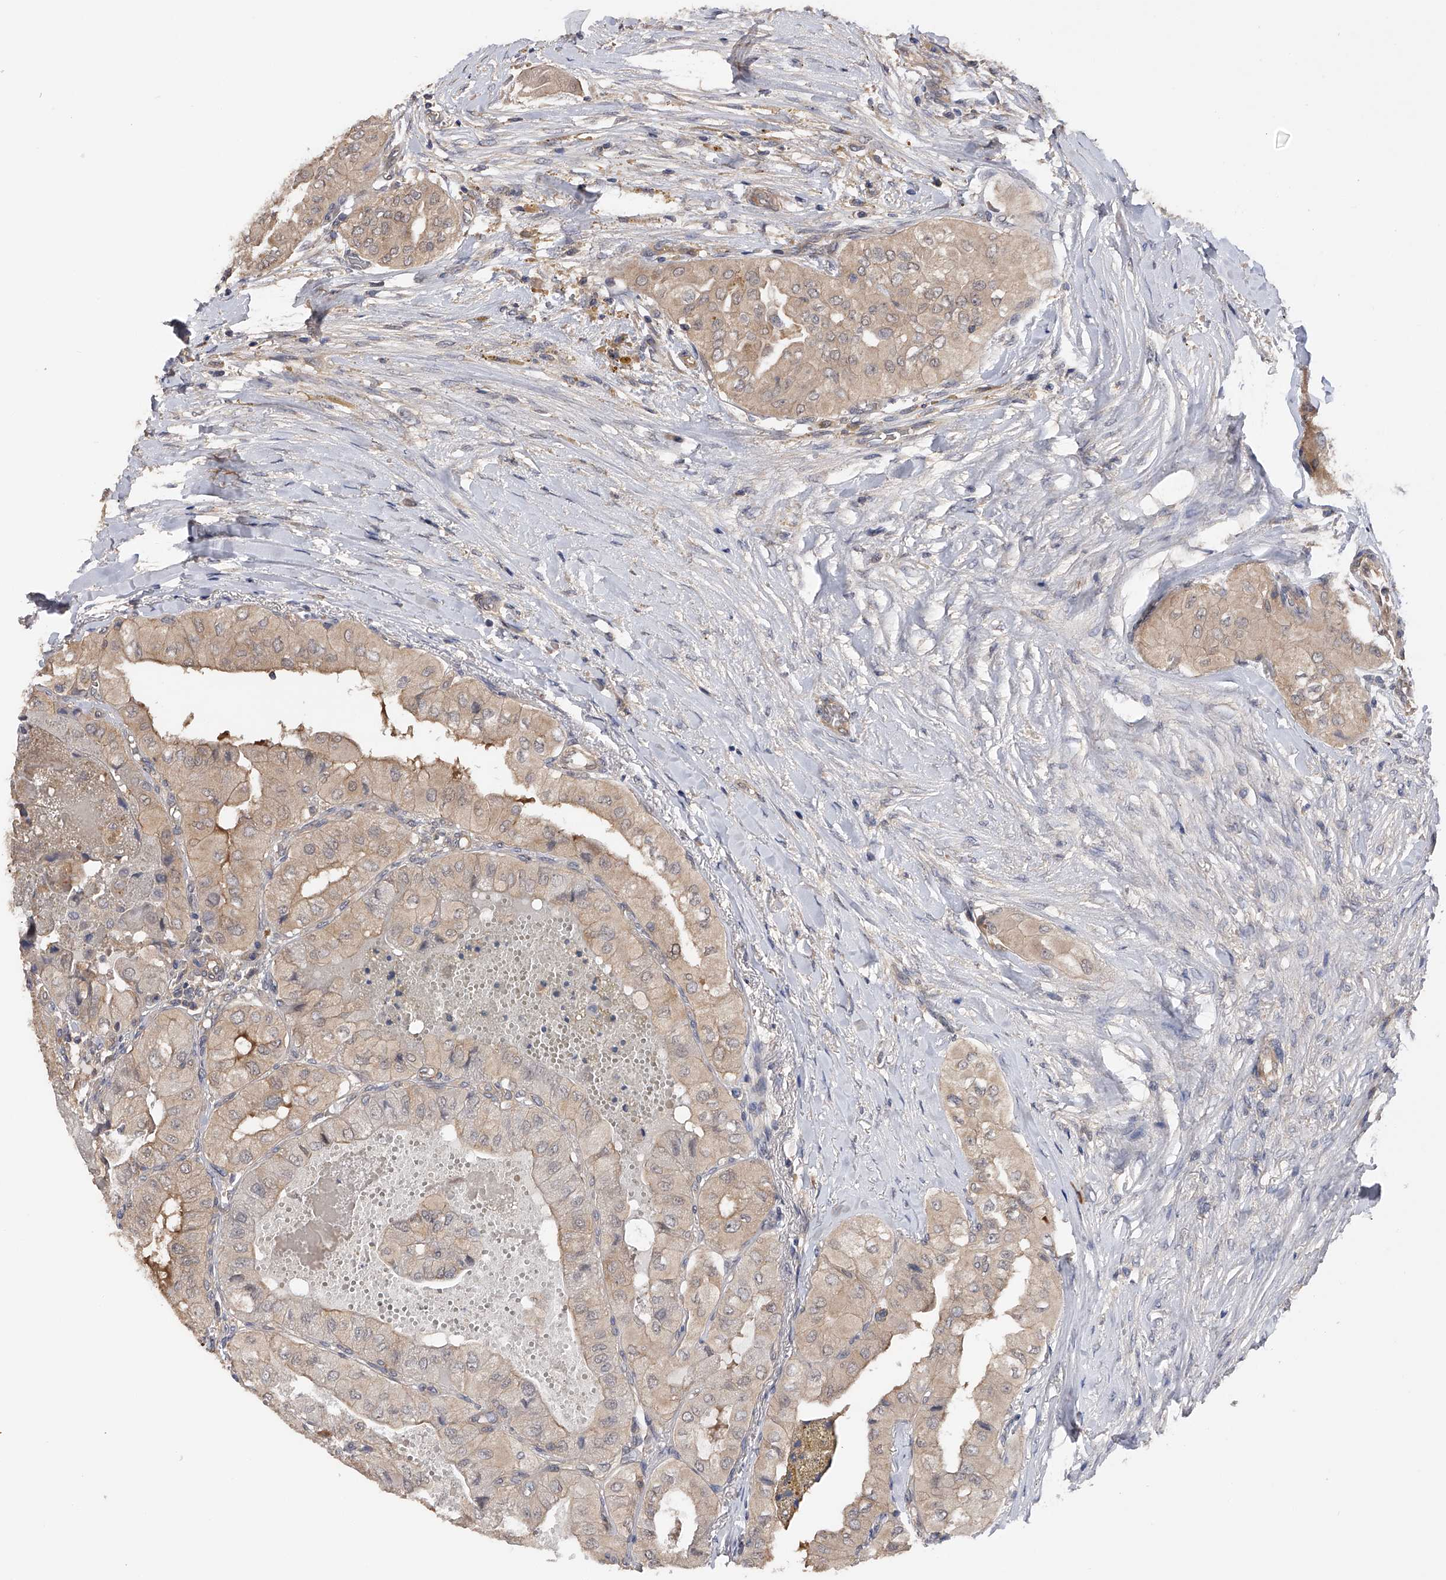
{"staining": {"intensity": "weak", "quantity": "<25%", "location": "cytoplasmic/membranous"}, "tissue": "thyroid cancer", "cell_type": "Tumor cells", "image_type": "cancer", "snomed": [{"axis": "morphology", "description": "Papillary adenocarcinoma, NOS"}, {"axis": "topography", "description": "Thyroid gland"}], "caption": "Immunohistochemistry histopathology image of human papillary adenocarcinoma (thyroid) stained for a protein (brown), which displays no staining in tumor cells. Brightfield microscopy of IHC stained with DAB (brown) and hematoxylin (blue), captured at high magnification.", "gene": "CFAP298", "patient": {"sex": "female", "age": 59}}